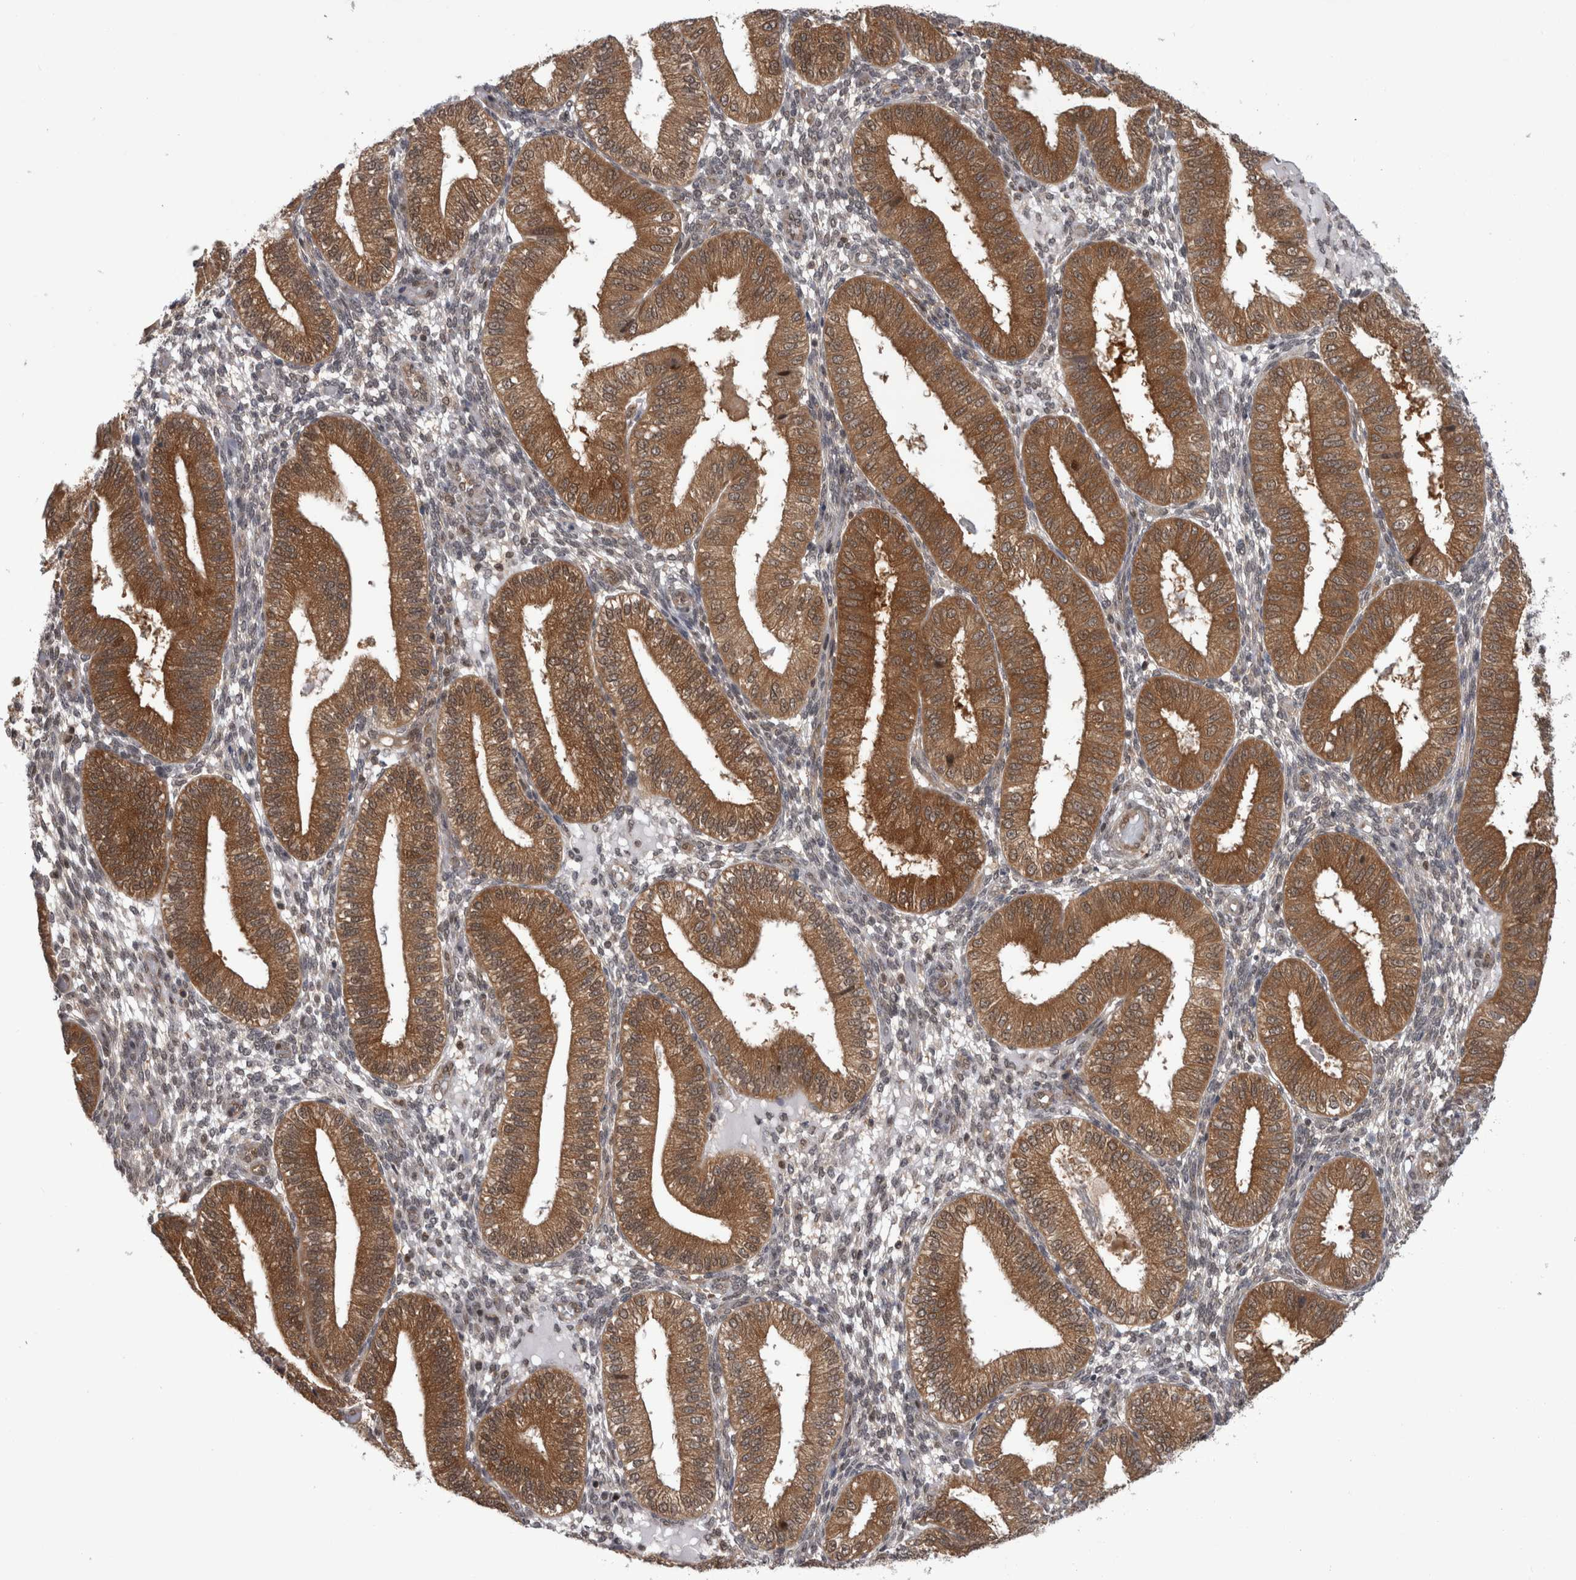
{"staining": {"intensity": "negative", "quantity": "none", "location": "none"}, "tissue": "endometrium", "cell_type": "Cells in endometrial stroma", "image_type": "normal", "snomed": [{"axis": "morphology", "description": "Normal tissue, NOS"}, {"axis": "topography", "description": "Endometrium"}], "caption": "Protein analysis of normal endometrium reveals no significant positivity in cells in endometrial stroma. (Stains: DAB (3,3'-diaminobenzidine) IHC with hematoxylin counter stain, Microscopy: brightfield microscopy at high magnification).", "gene": "PSMB2", "patient": {"sex": "female", "age": 39}}